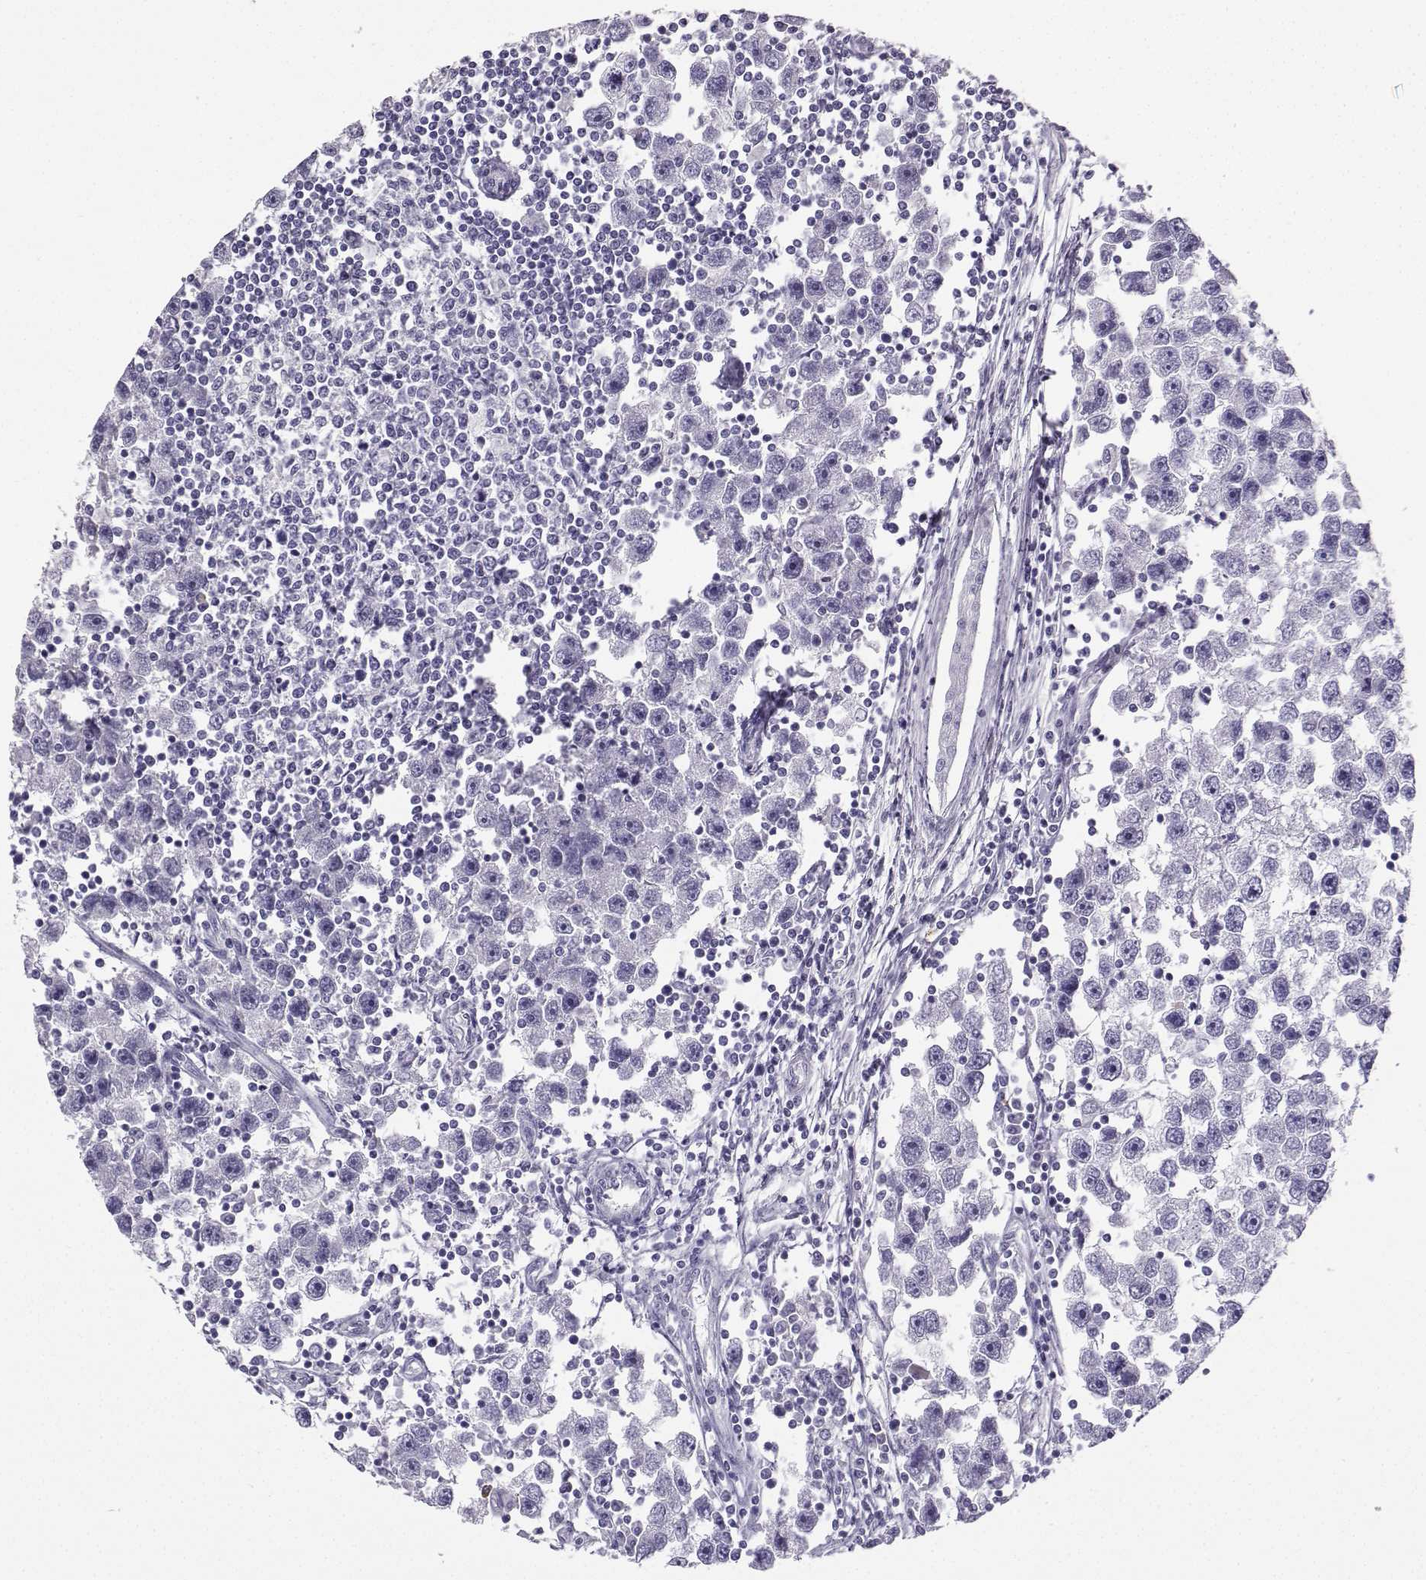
{"staining": {"intensity": "negative", "quantity": "none", "location": "none"}, "tissue": "testis cancer", "cell_type": "Tumor cells", "image_type": "cancer", "snomed": [{"axis": "morphology", "description": "Seminoma, NOS"}, {"axis": "topography", "description": "Testis"}], "caption": "IHC photomicrograph of human testis seminoma stained for a protein (brown), which demonstrates no expression in tumor cells. The staining was performed using DAB (3,3'-diaminobenzidine) to visualize the protein expression in brown, while the nuclei were stained in blue with hematoxylin (Magnification: 20x).", "gene": "NEFL", "patient": {"sex": "male", "age": 30}}